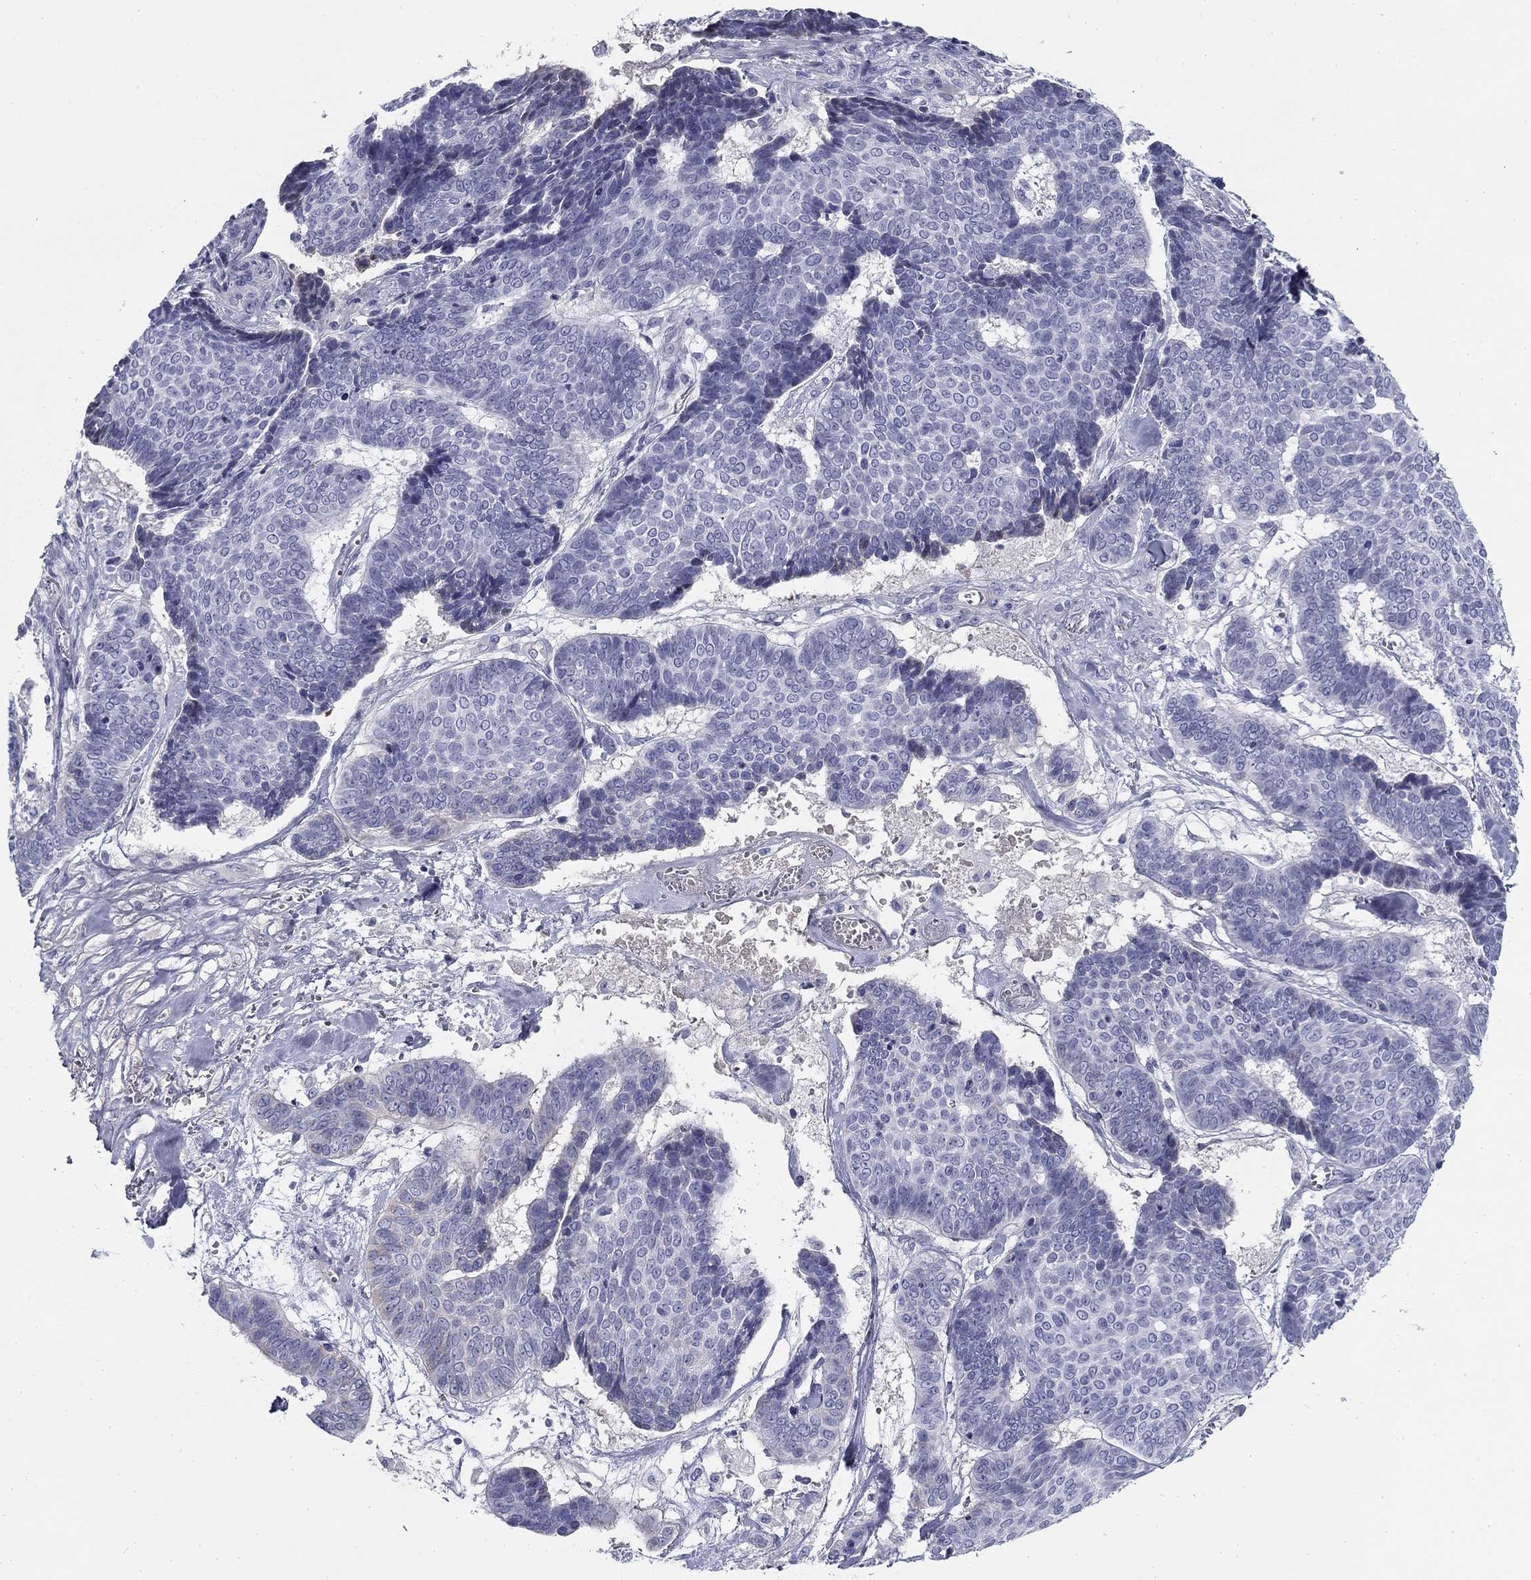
{"staining": {"intensity": "negative", "quantity": "none", "location": "none"}, "tissue": "skin cancer", "cell_type": "Tumor cells", "image_type": "cancer", "snomed": [{"axis": "morphology", "description": "Basal cell carcinoma"}, {"axis": "topography", "description": "Skin"}], "caption": "DAB immunohistochemical staining of basal cell carcinoma (skin) shows no significant expression in tumor cells.", "gene": "CPLX4", "patient": {"sex": "male", "age": 86}}